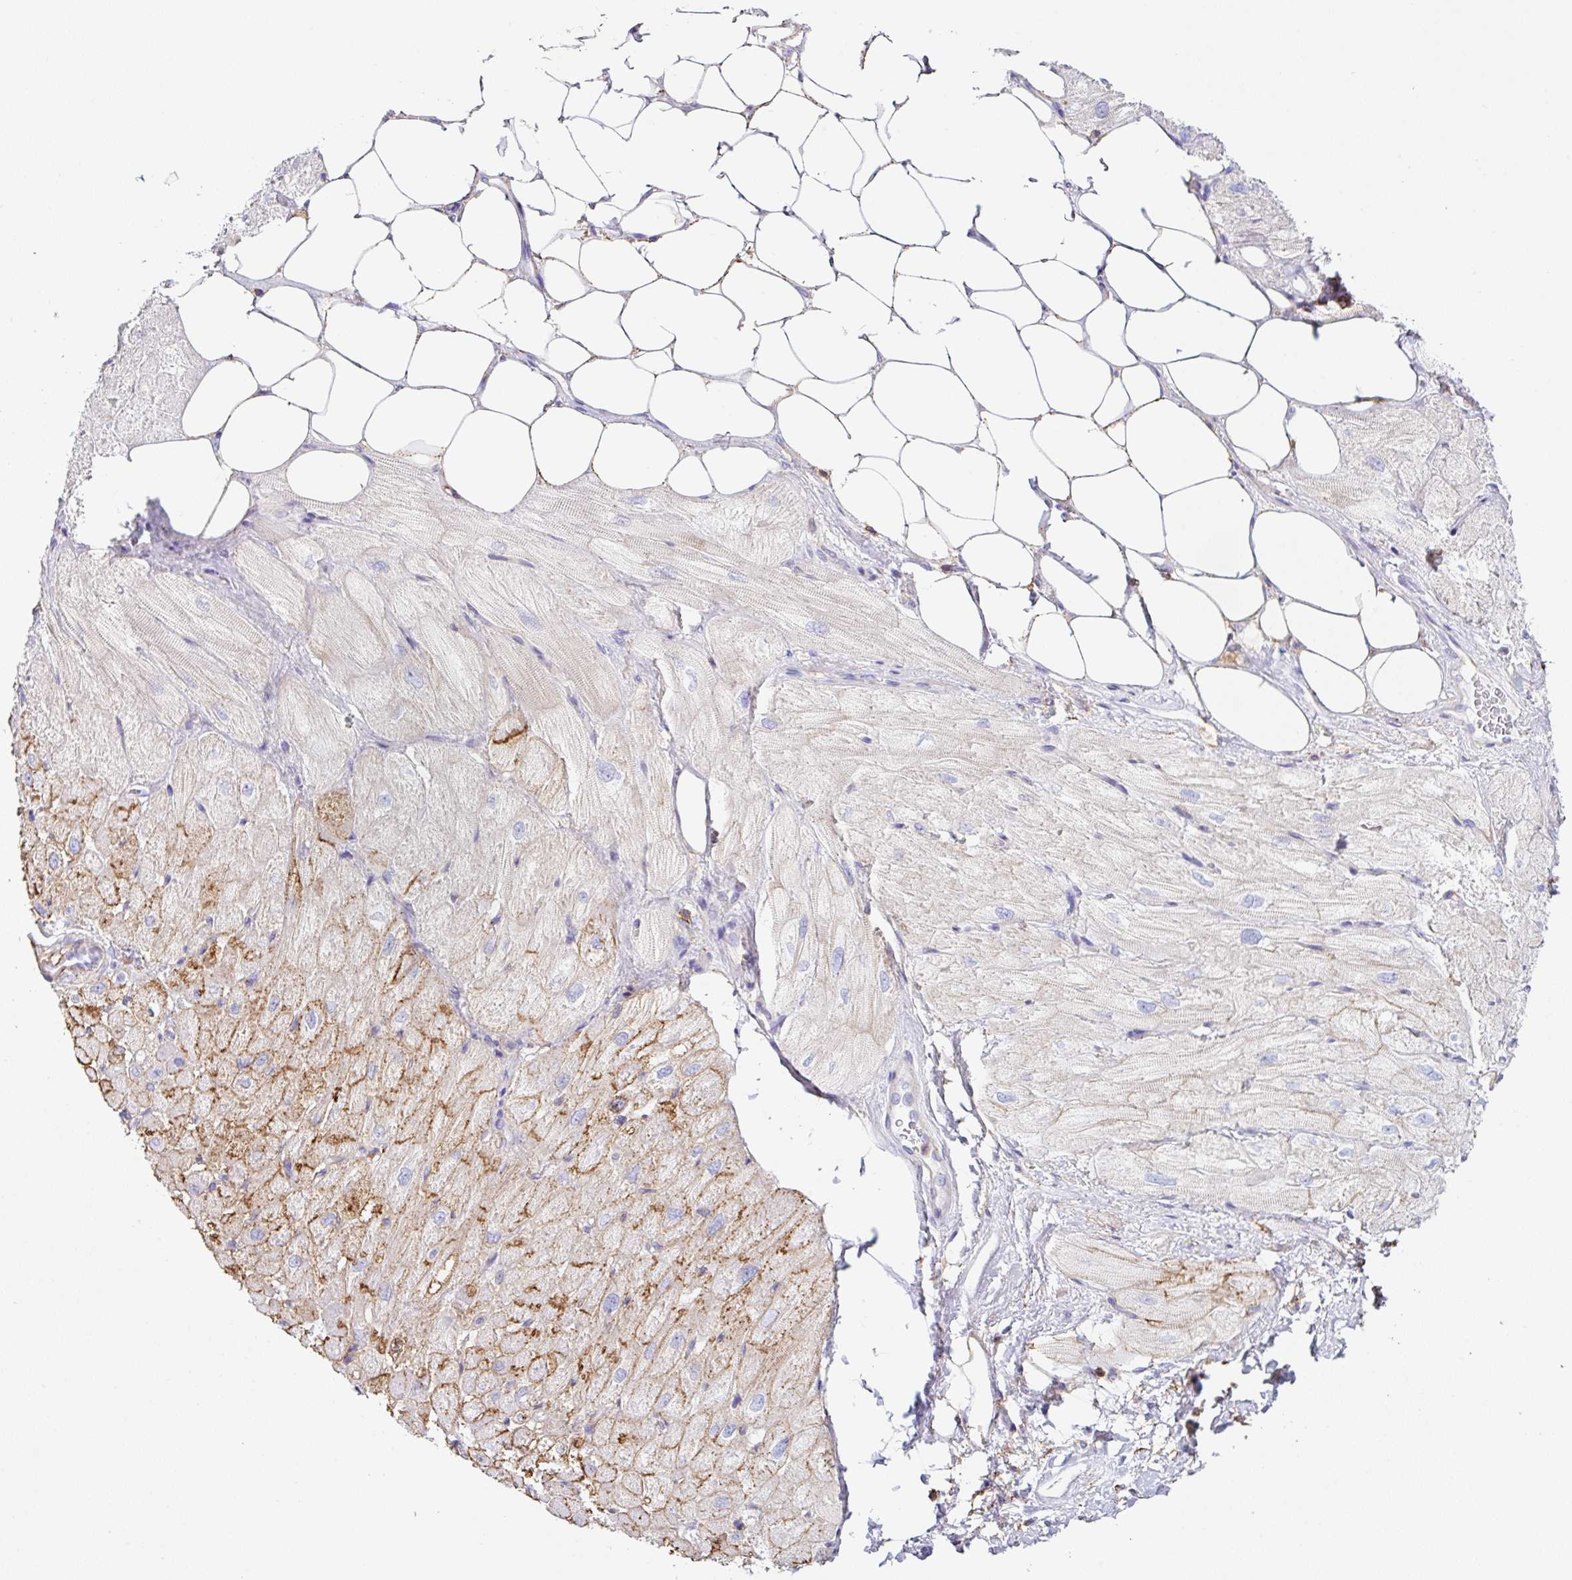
{"staining": {"intensity": "moderate", "quantity": "25%-75%", "location": "cytoplasmic/membranous"}, "tissue": "heart muscle", "cell_type": "Cardiomyocytes", "image_type": "normal", "snomed": [{"axis": "morphology", "description": "Normal tissue, NOS"}, {"axis": "topography", "description": "Heart"}], "caption": "Approximately 25%-75% of cardiomyocytes in unremarkable human heart muscle display moderate cytoplasmic/membranous protein staining as visualized by brown immunohistochemical staining.", "gene": "MTTP", "patient": {"sex": "male", "age": 62}}